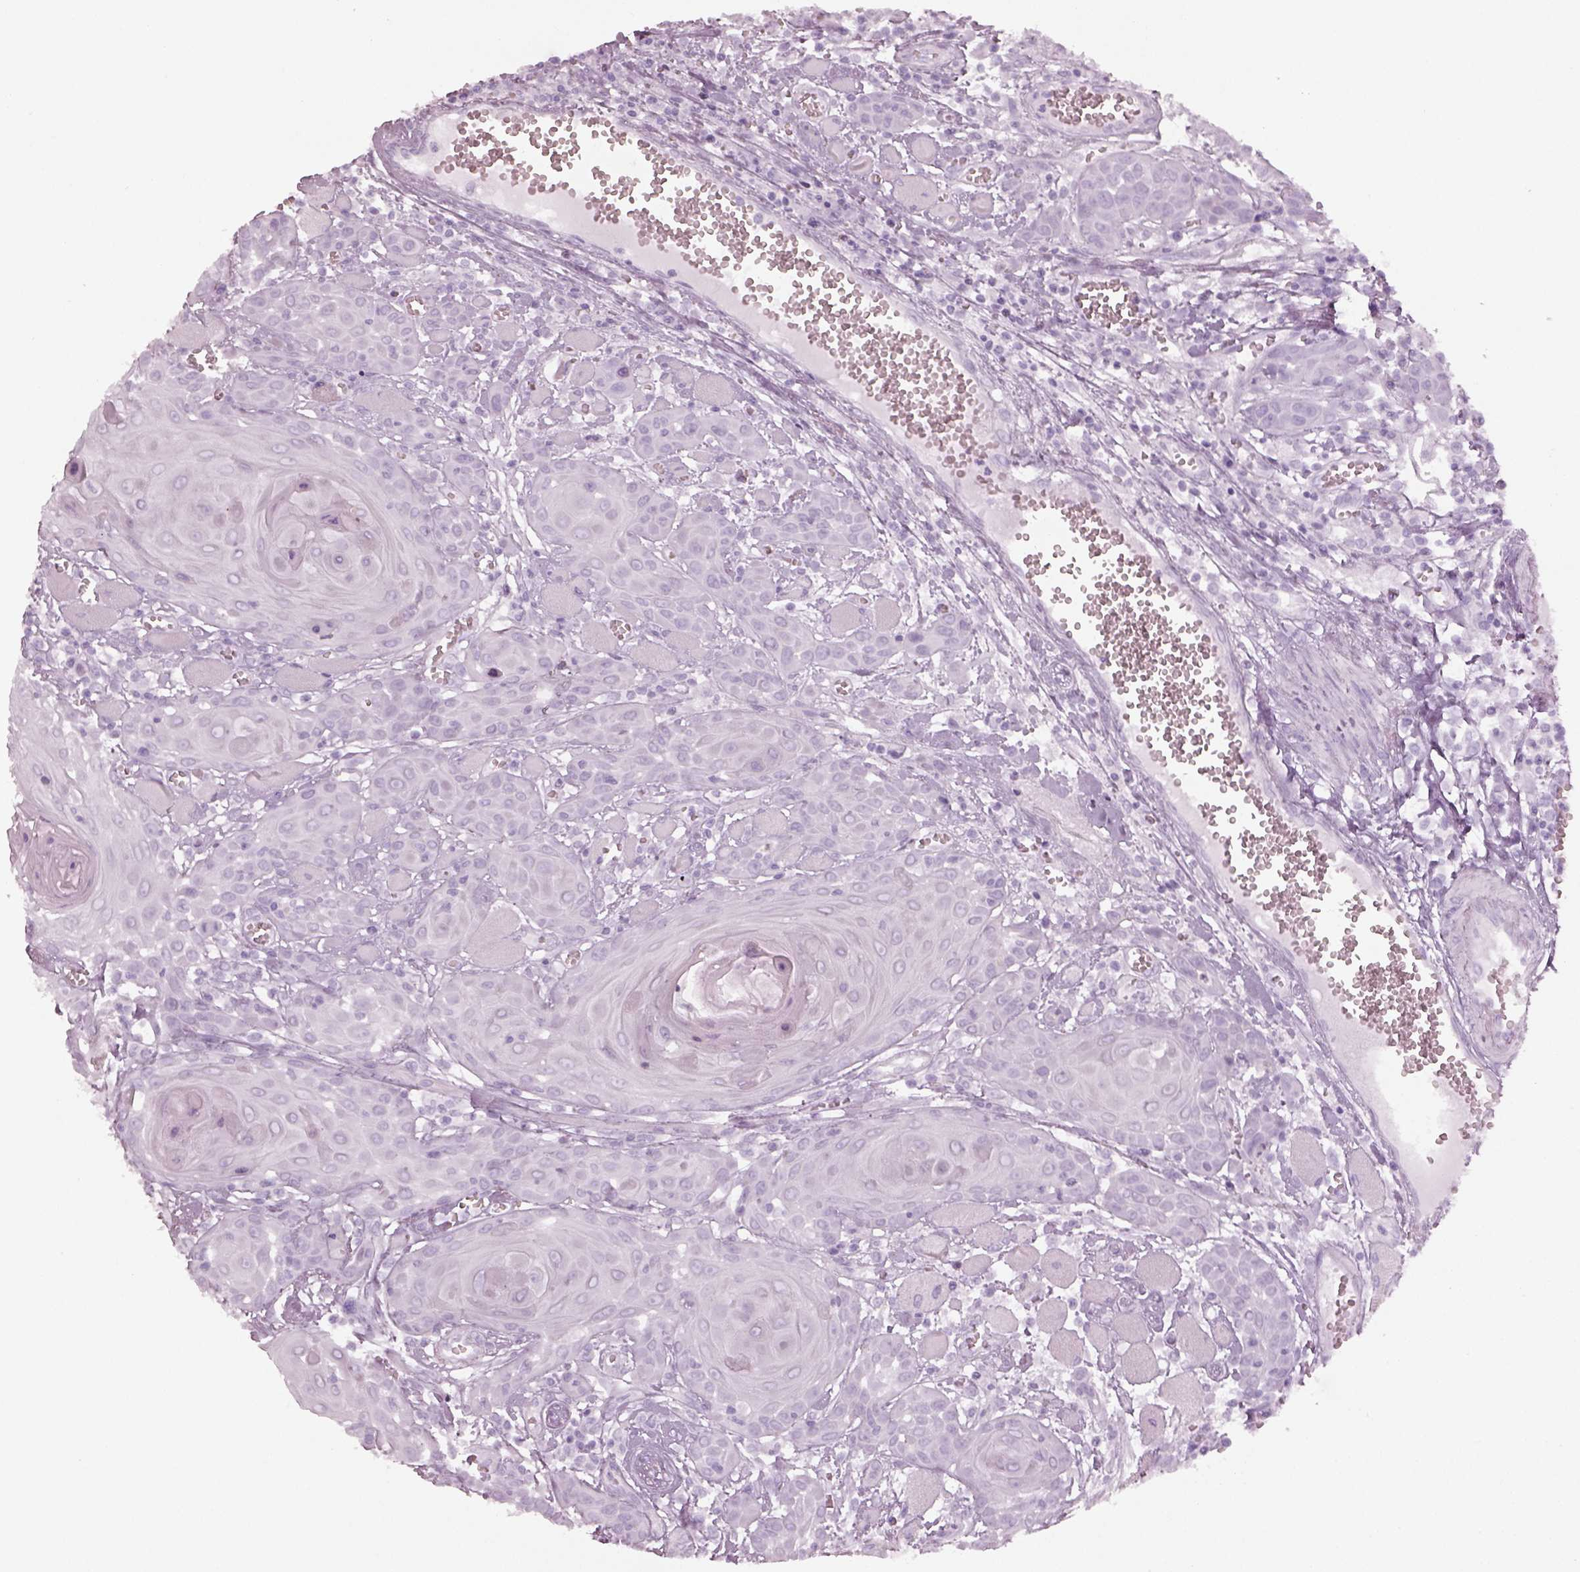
{"staining": {"intensity": "negative", "quantity": "none", "location": "none"}, "tissue": "head and neck cancer", "cell_type": "Tumor cells", "image_type": "cancer", "snomed": [{"axis": "morphology", "description": "Squamous cell carcinoma, NOS"}, {"axis": "topography", "description": "Head-Neck"}], "caption": "Tumor cells show no significant protein expression in squamous cell carcinoma (head and neck). The staining is performed using DAB brown chromogen with nuclei counter-stained in using hematoxylin.", "gene": "SPATA6L", "patient": {"sex": "female", "age": 80}}